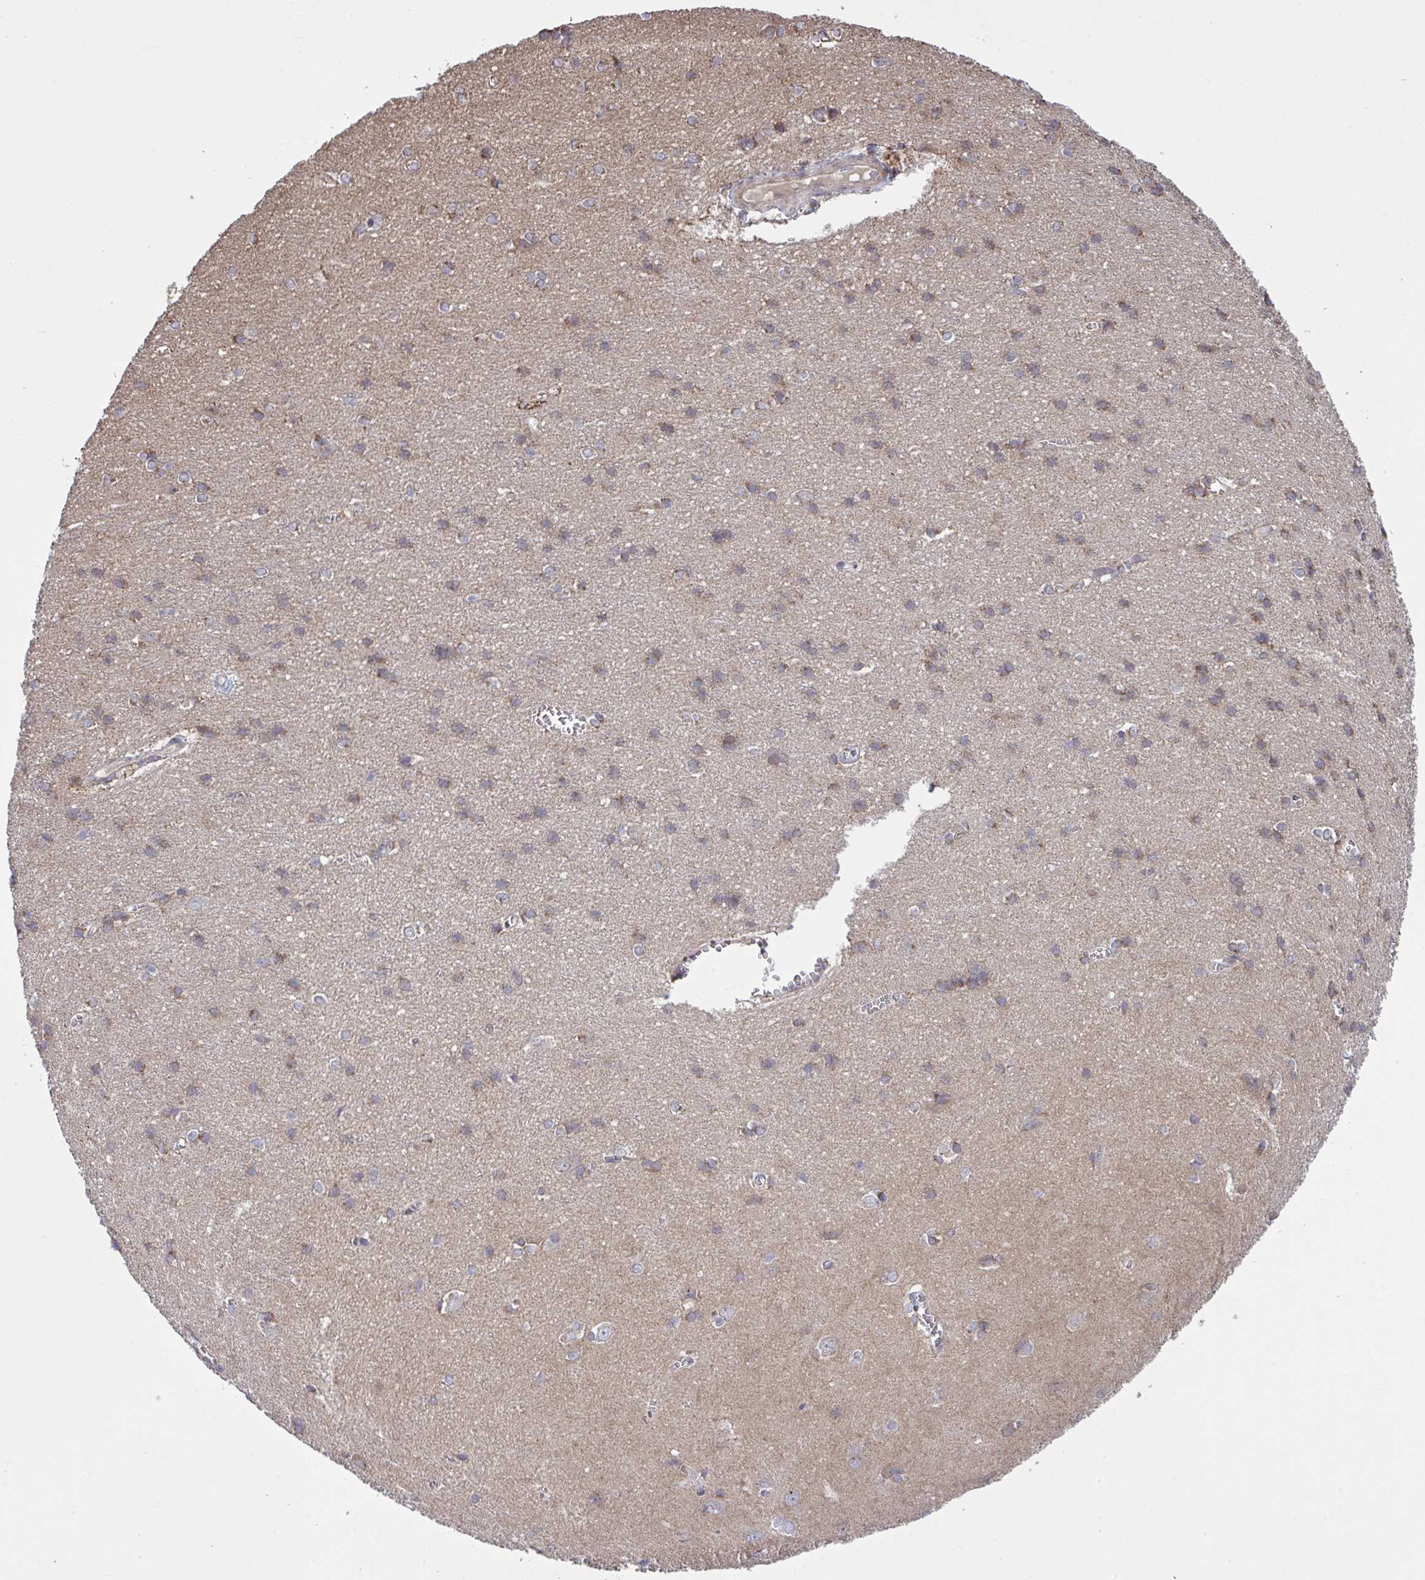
{"staining": {"intensity": "negative", "quantity": "none", "location": "none"}, "tissue": "cerebral cortex", "cell_type": "Endothelial cells", "image_type": "normal", "snomed": [{"axis": "morphology", "description": "Normal tissue, NOS"}, {"axis": "topography", "description": "Cerebral cortex"}], "caption": "An image of human cerebral cortex is negative for staining in endothelial cells. The staining is performed using DAB (3,3'-diaminobenzidine) brown chromogen with nuclei counter-stained in using hematoxylin.", "gene": "PPM1H", "patient": {"sex": "male", "age": 37}}